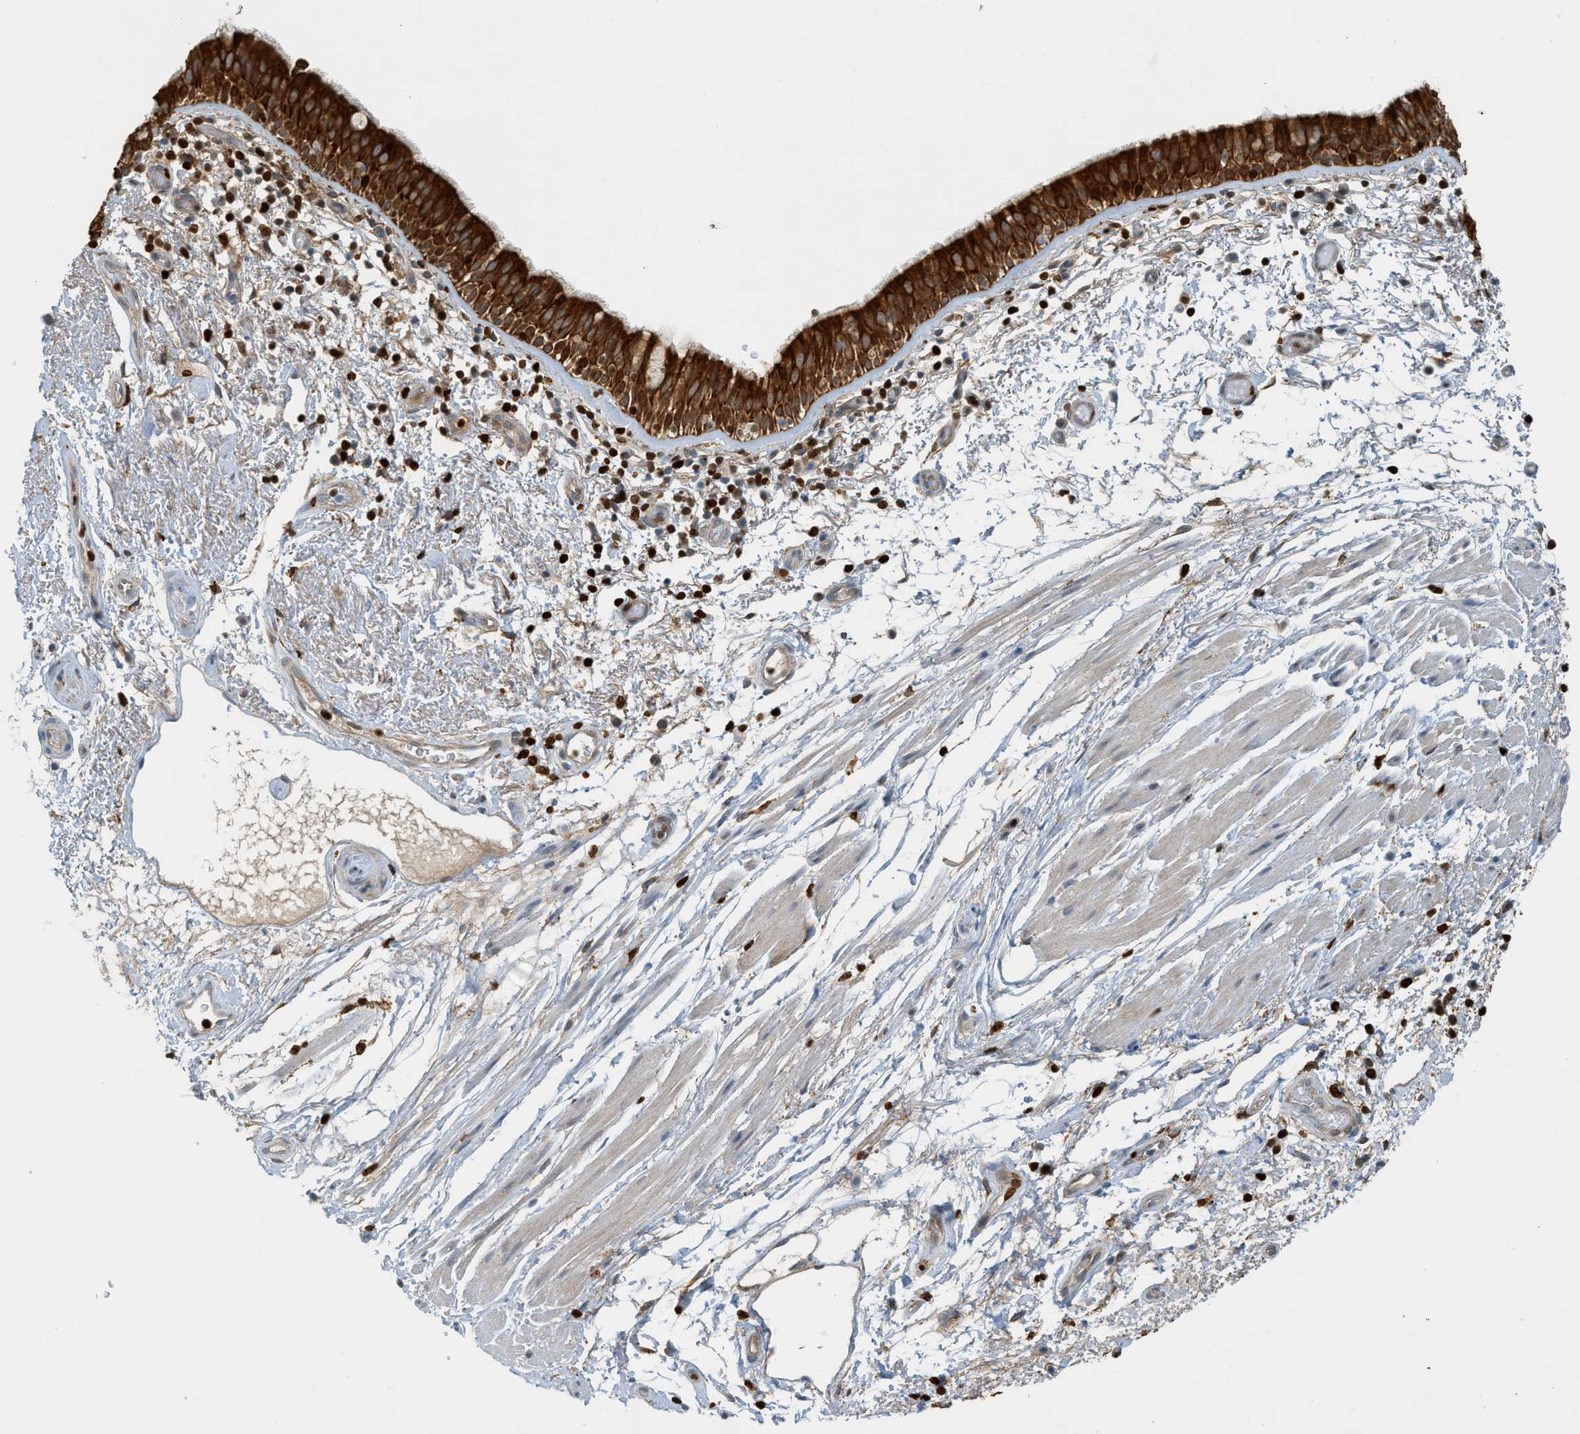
{"staining": {"intensity": "strong", "quantity": ">75%", "location": "cytoplasmic/membranous"}, "tissue": "bronchus", "cell_type": "Respiratory epithelial cells", "image_type": "normal", "snomed": [{"axis": "morphology", "description": "Normal tissue, NOS"}, {"axis": "morphology", "description": "Inflammation, NOS"}, {"axis": "topography", "description": "Cartilage tissue"}, {"axis": "topography", "description": "Bronchus"}], "caption": "Protein staining by IHC displays strong cytoplasmic/membranous staining in about >75% of respiratory epithelial cells in unremarkable bronchus.", "gene": "SH3D19", "patient": {"sex": "male", "age": 77}}